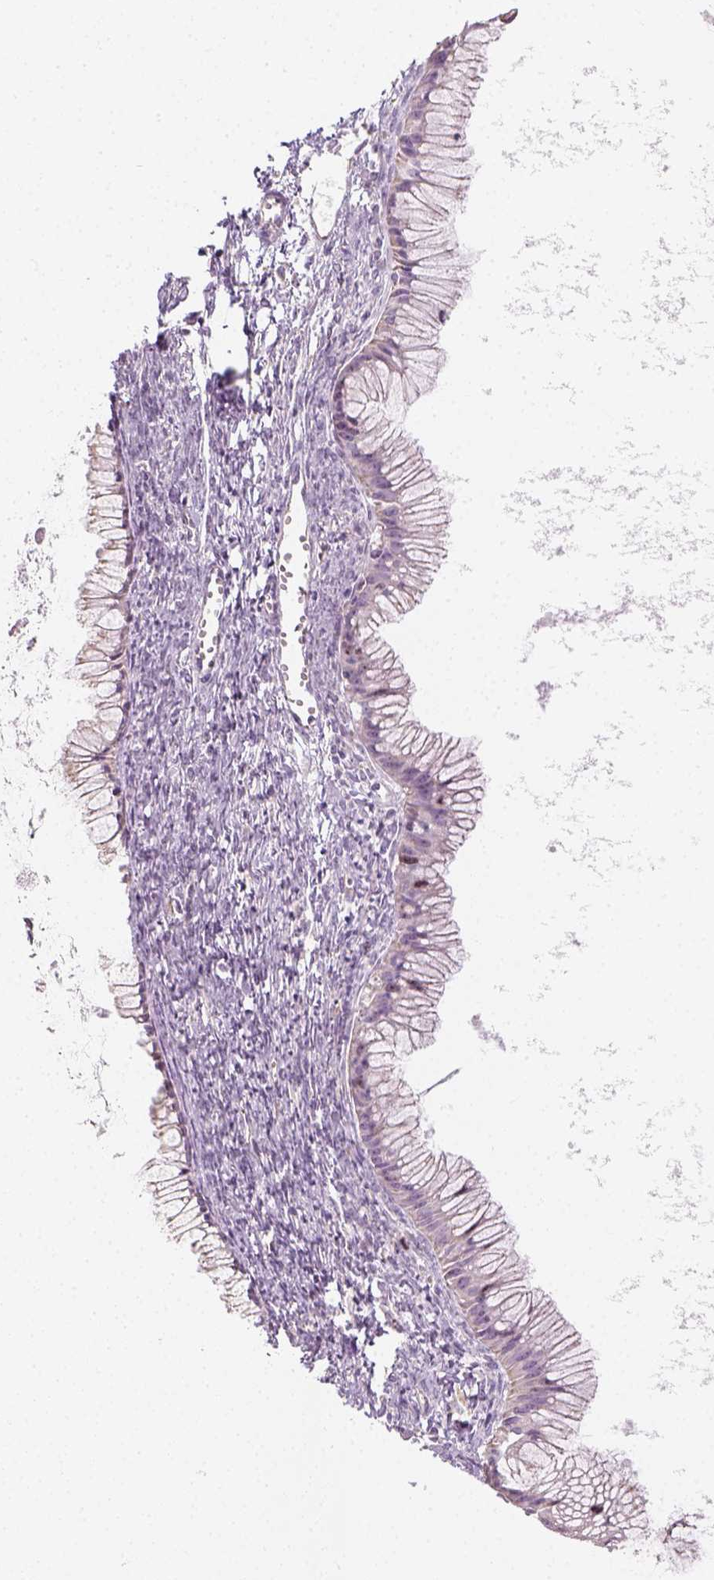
{"staining": {"intensity": "weak", "quantity": ">75%", "location": "cytoplasmic/membranous"}, "tissue": "ovarian cancer", "cell_type": "Tumor cells", "image_type": "cancer", "snomed": [{"axis": "morphology", "description": "Cystadenocarcinoma, mucinous, NOS"}, {"axis": "topography", "description": "Ovary"}], "caption": "Ovarian cancer (mucinous cystadenocarcinoma) stained for a protein exhibits weak cytoplasmic/membranous positivity in tumor cells.", "gene": "LCA5", "patient": {"sex": "female", "age": 41}}